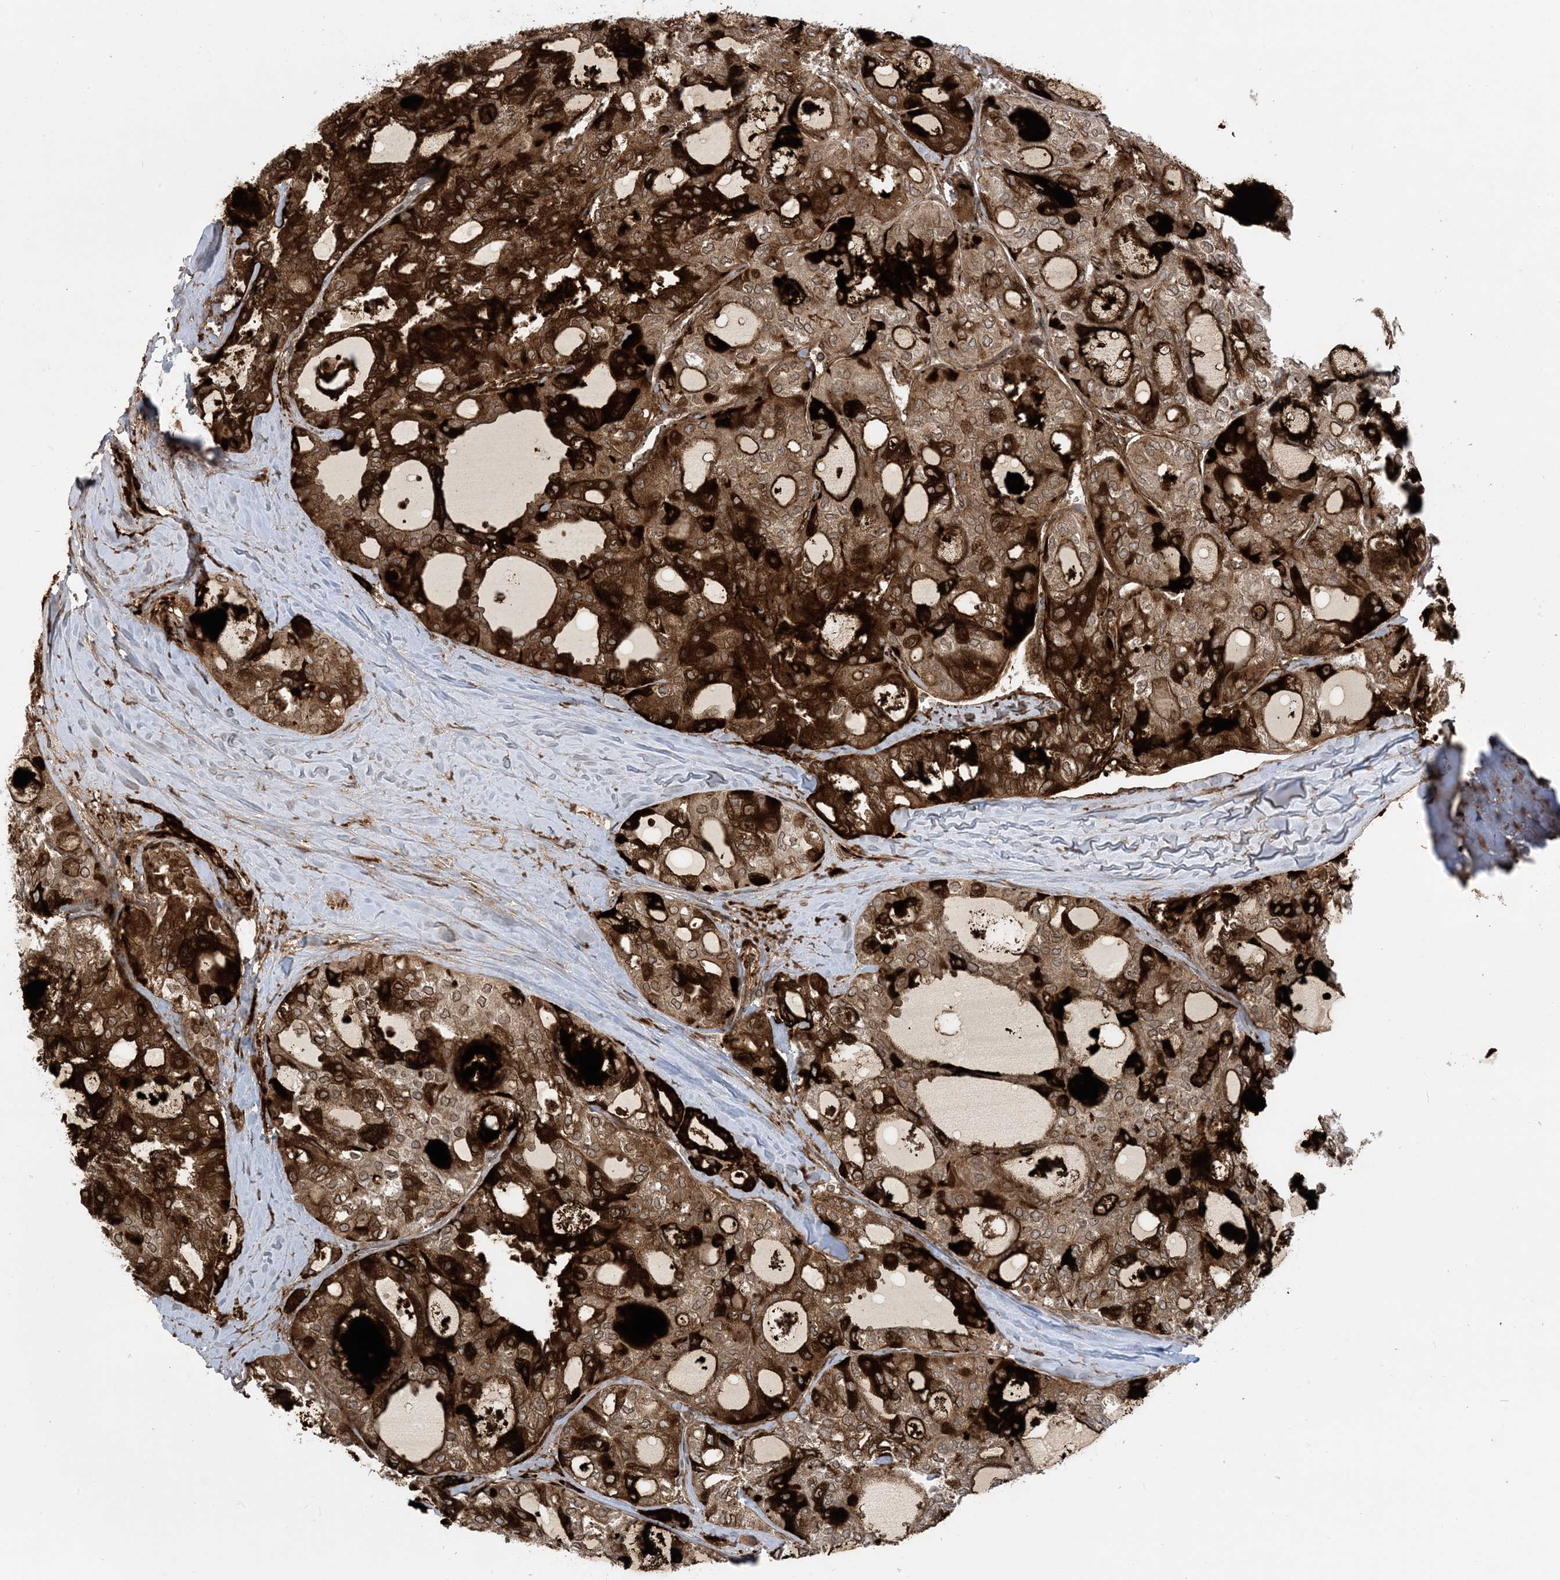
{"staining": {"intensity": "strong", "quantity": ">75%", "location": "cytoplasmic/membranous,nuclear"}, "tissue": "thyroid cancer", "cell_type": "Tumor cells", "image_type": "cancer", "snomed": [{"axis": "morphology", "description": "Follicular adenoma carcinoma, NOS"}, {"axis": "topography", "description": "Thyroid gland"}], "caption": "Tumor cells show strong cytoplasmic/membranous and nuclear staining in about >75% of cells in follicular adenoma carcinoma (thyroid). (DAB (3,3'-diaminobenzidine) IHC with brightfield microscopy, high magnification).", "gene": "CASP4", "patient": {"sex": "male", "age": 75}}